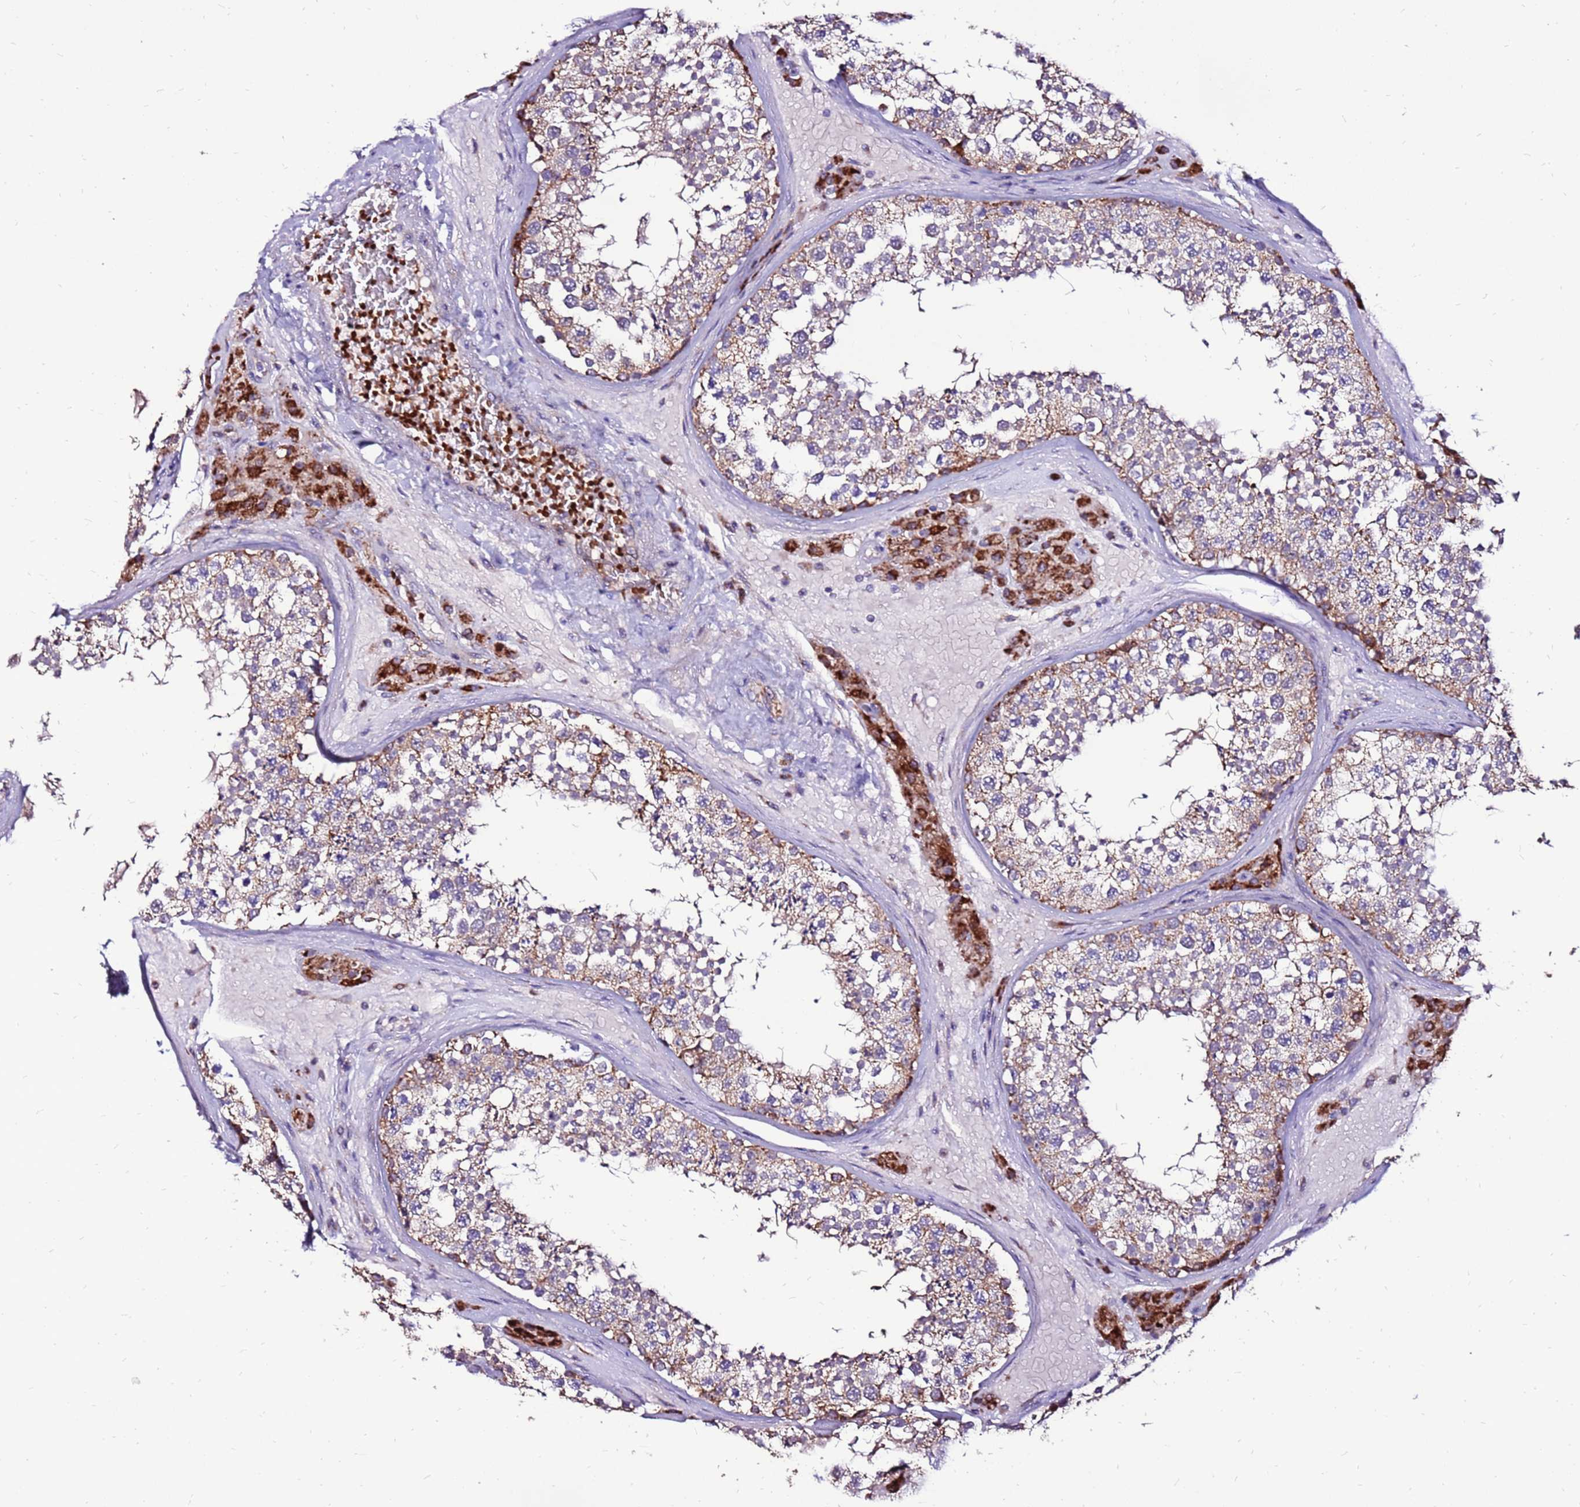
{"staining": {"intensity": "moderate", "quantity": "25%-75%", "location": "cytoplasmic/membranous"}, "tissue": "testis", "cell_type": "Cells in seminiferous ducts", "image_type": "normal", "snomed": [{"axis": "morphology", "description": "Normal tissue, NOS"}, {"axis": "topography", "description": "Testis"}], "caption": "Immunohistochemistry of unremarkable testis reveals medium levels of moderate cytoplasmic/membranous expression in approximately 25%-75% of cells in seminiferous ducts. Nuclei are stained in blue.", "gene": "SPSB3", "patient": {"sex": "male", "age": 46}}